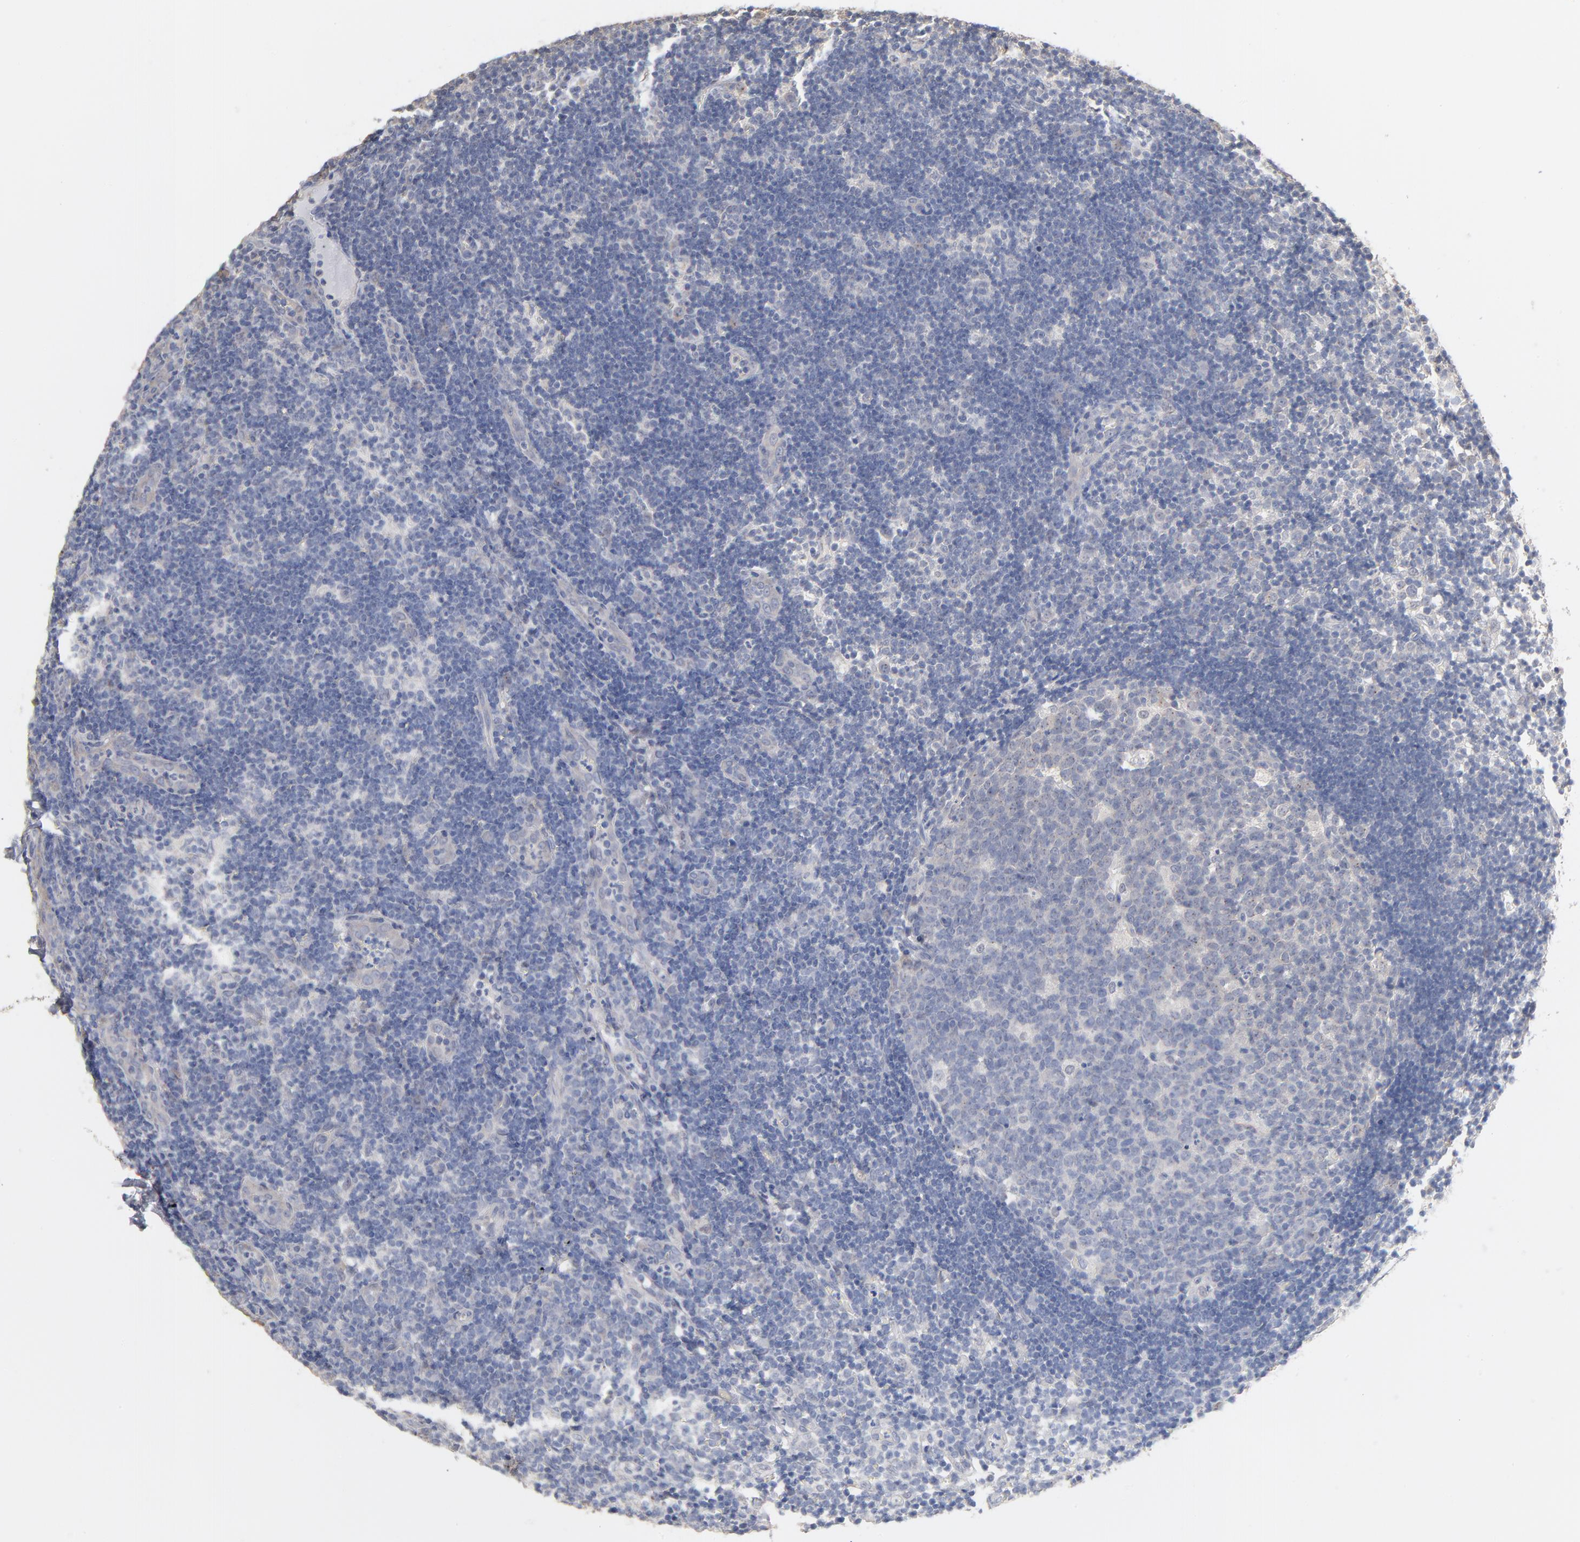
{"staining": {"intensity": "weak", "quantity": "25%-75%", "location": "cytoplasmic/membranous"}, "tissue": "lymph node", "cell_type": "Germinal center cells", "image_type": "normal", "snomed": [{"axis": "morphology", "description": "Normal tissue, NOS"}, {"axis": "morphology", "description": "Inflammation, NOS"}, {"axis": "topography", "description": "Lymph node"}, {"axis": "topography", "description": "Salivary gland"}], "caption": "Lymph node stained with DAB (3,3'-diaminobenzidine) immunohistochemistry (IHC) exhibits low levels of weak cytoplasmic/membranous staining in approximately 25%-75% of germinal center cells.", "gene": "DNAL4", "patient": {"sex": "male", "age": 3}}